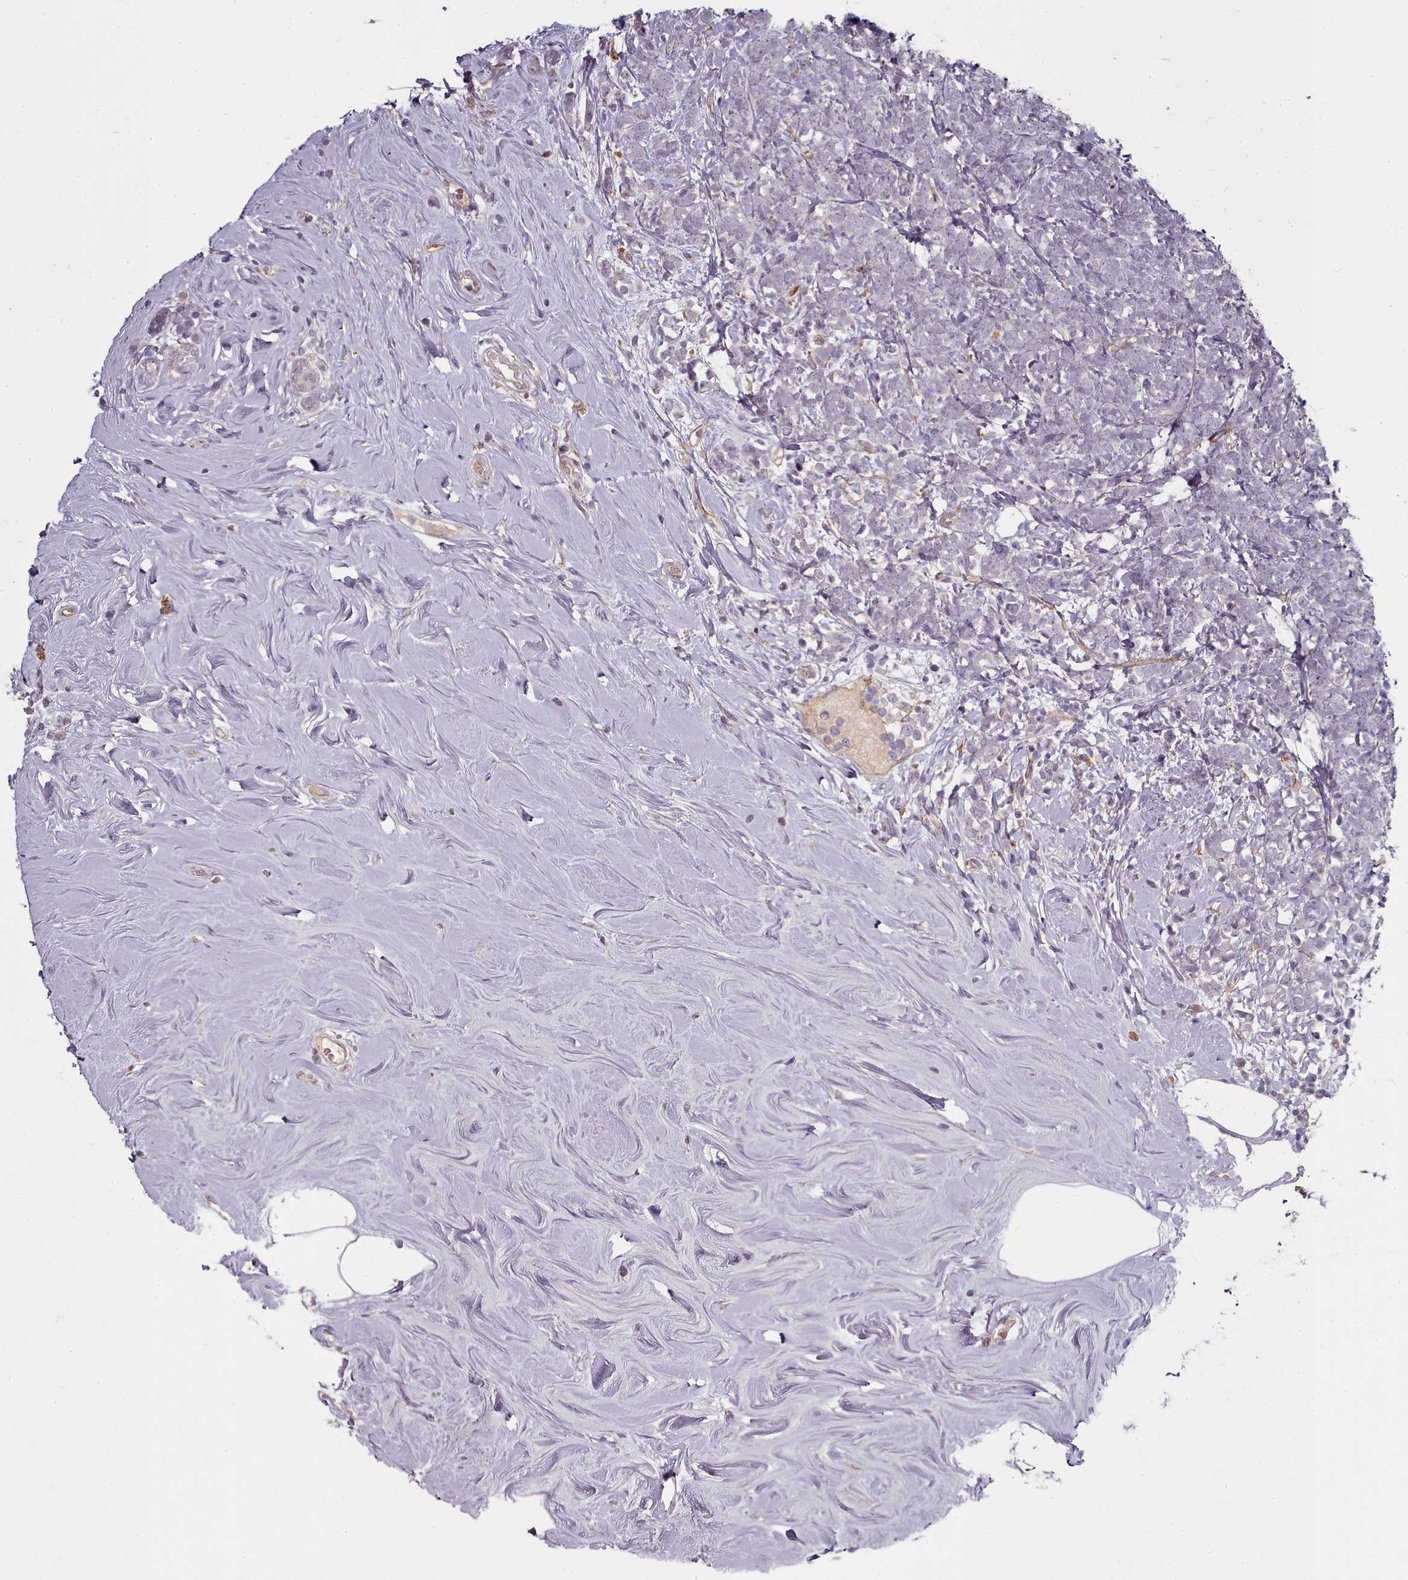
{"staining": {"intensity": "negative", "quantity": "none", "location": "none"}, "tissue": "breast cancer", "cell_type": "Tumor cells", "image_type": "cancer", "snomed": [{"axis": "morphology", "description": "Lobular carcinoma"}, {"axis": "topography", "description": "Breast"}], "caption": "Immunohistochemistry of human breast cancer (lobular carcinoma) displays no expression in tumor cells.", "gene": "C1QTNF5", "patient": {"sex": "female", "age": 58}}